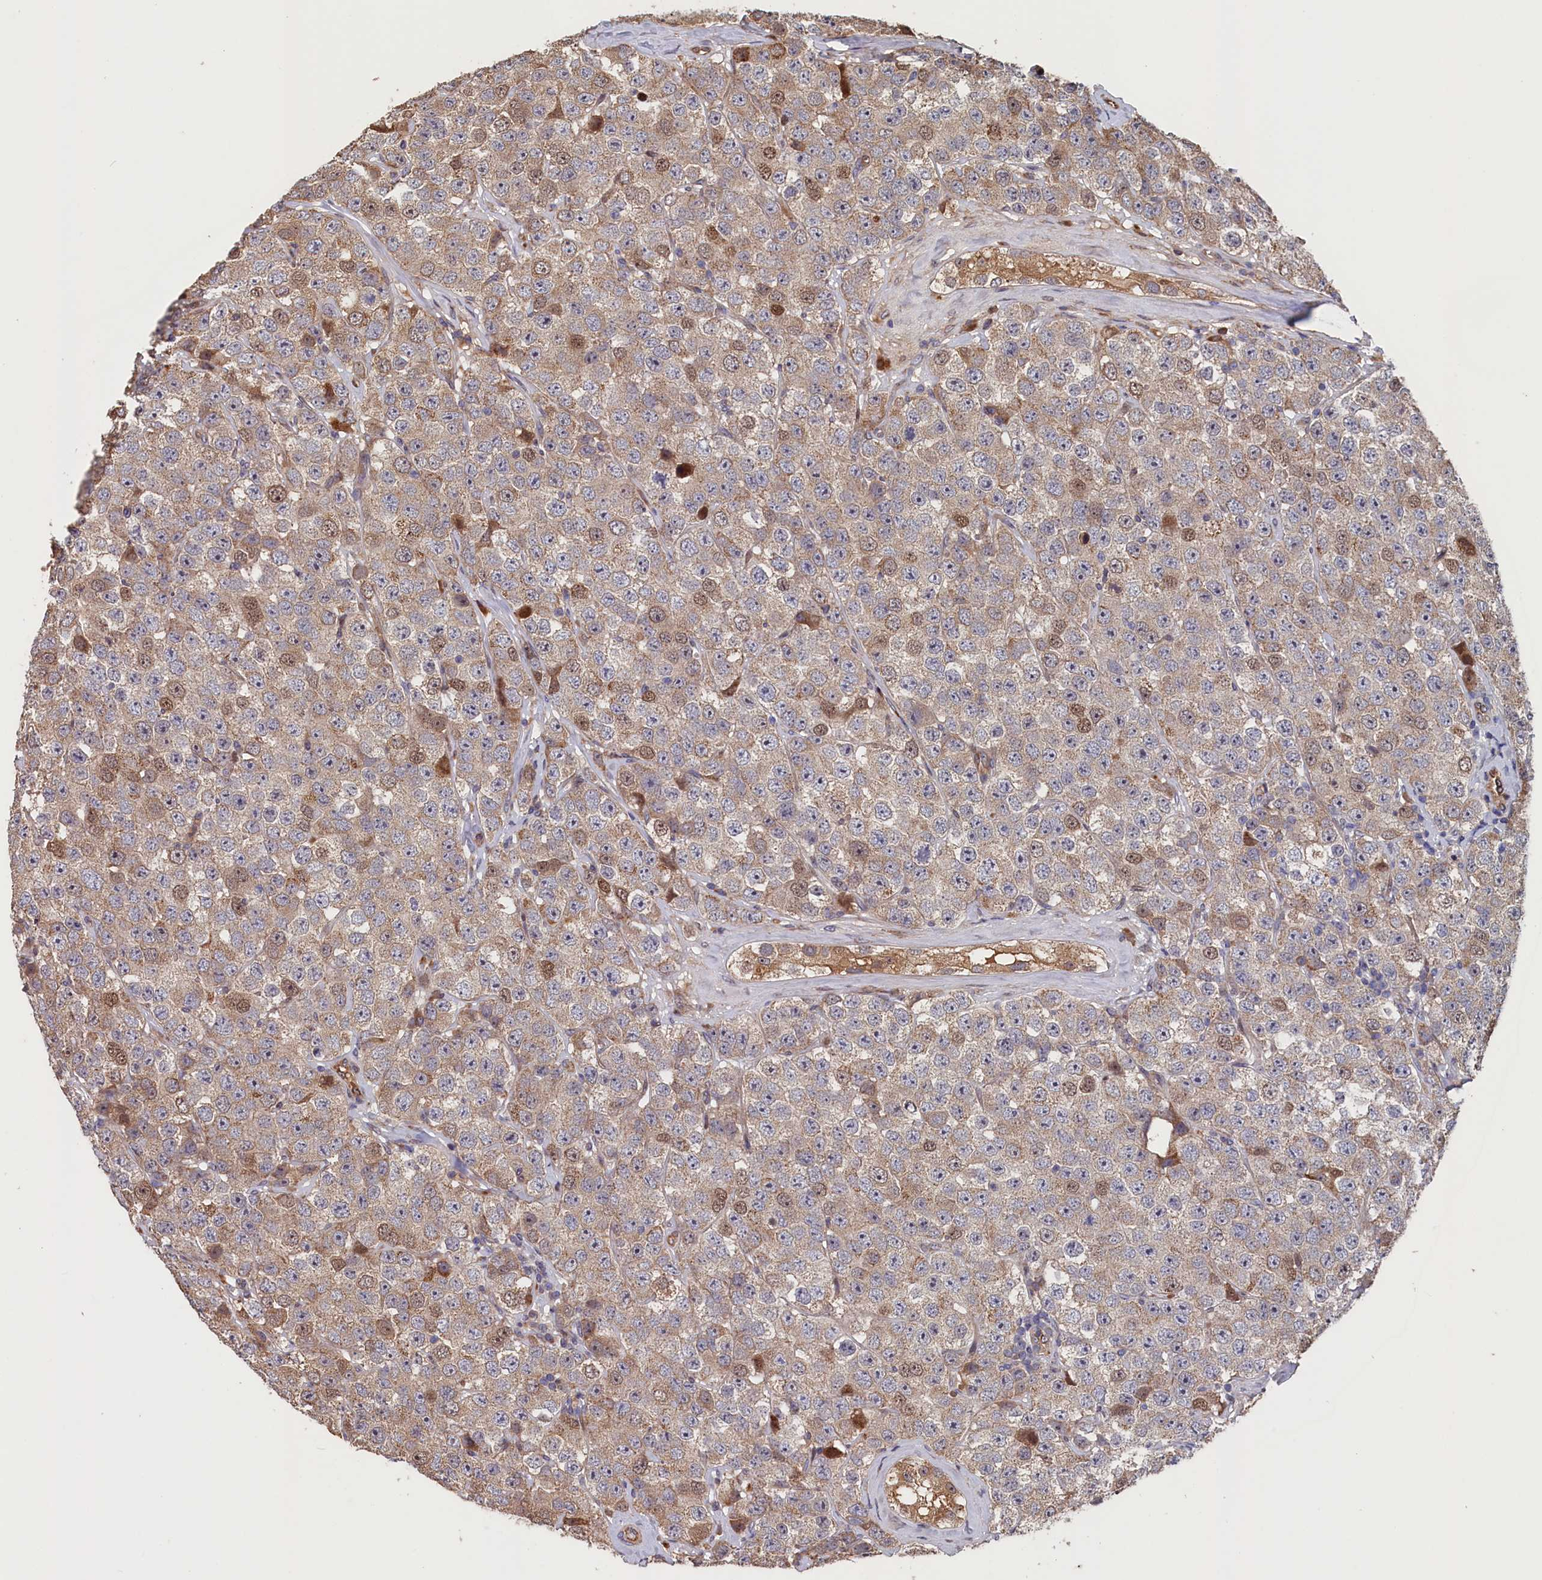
{"staining": {"intensity": "weak", "quantity": ">75%", "location": "cytoplasmic/membranous"}, "tissue": "testis cancer", "cell_type": "Tumor cells", "image_type": "cancer", "snomed": [{"axis": "morphology", "description": "Seminoma, NOS"}, {"axis": "topography", "description": "Testis"}], "caption": "Immunohistochemistry image of neoplastic tissue: human testis cancer (seminoma) stained using immunohistochemistry (IHC) reveals low levels of weak protein expression localized specifically in the cytoplasmic/membranous of tumor cells, appearing as a cytoplasmic/membranous brown color.", "gene": "GREB1L", "patient": {"sex": "male", "age": 28}}